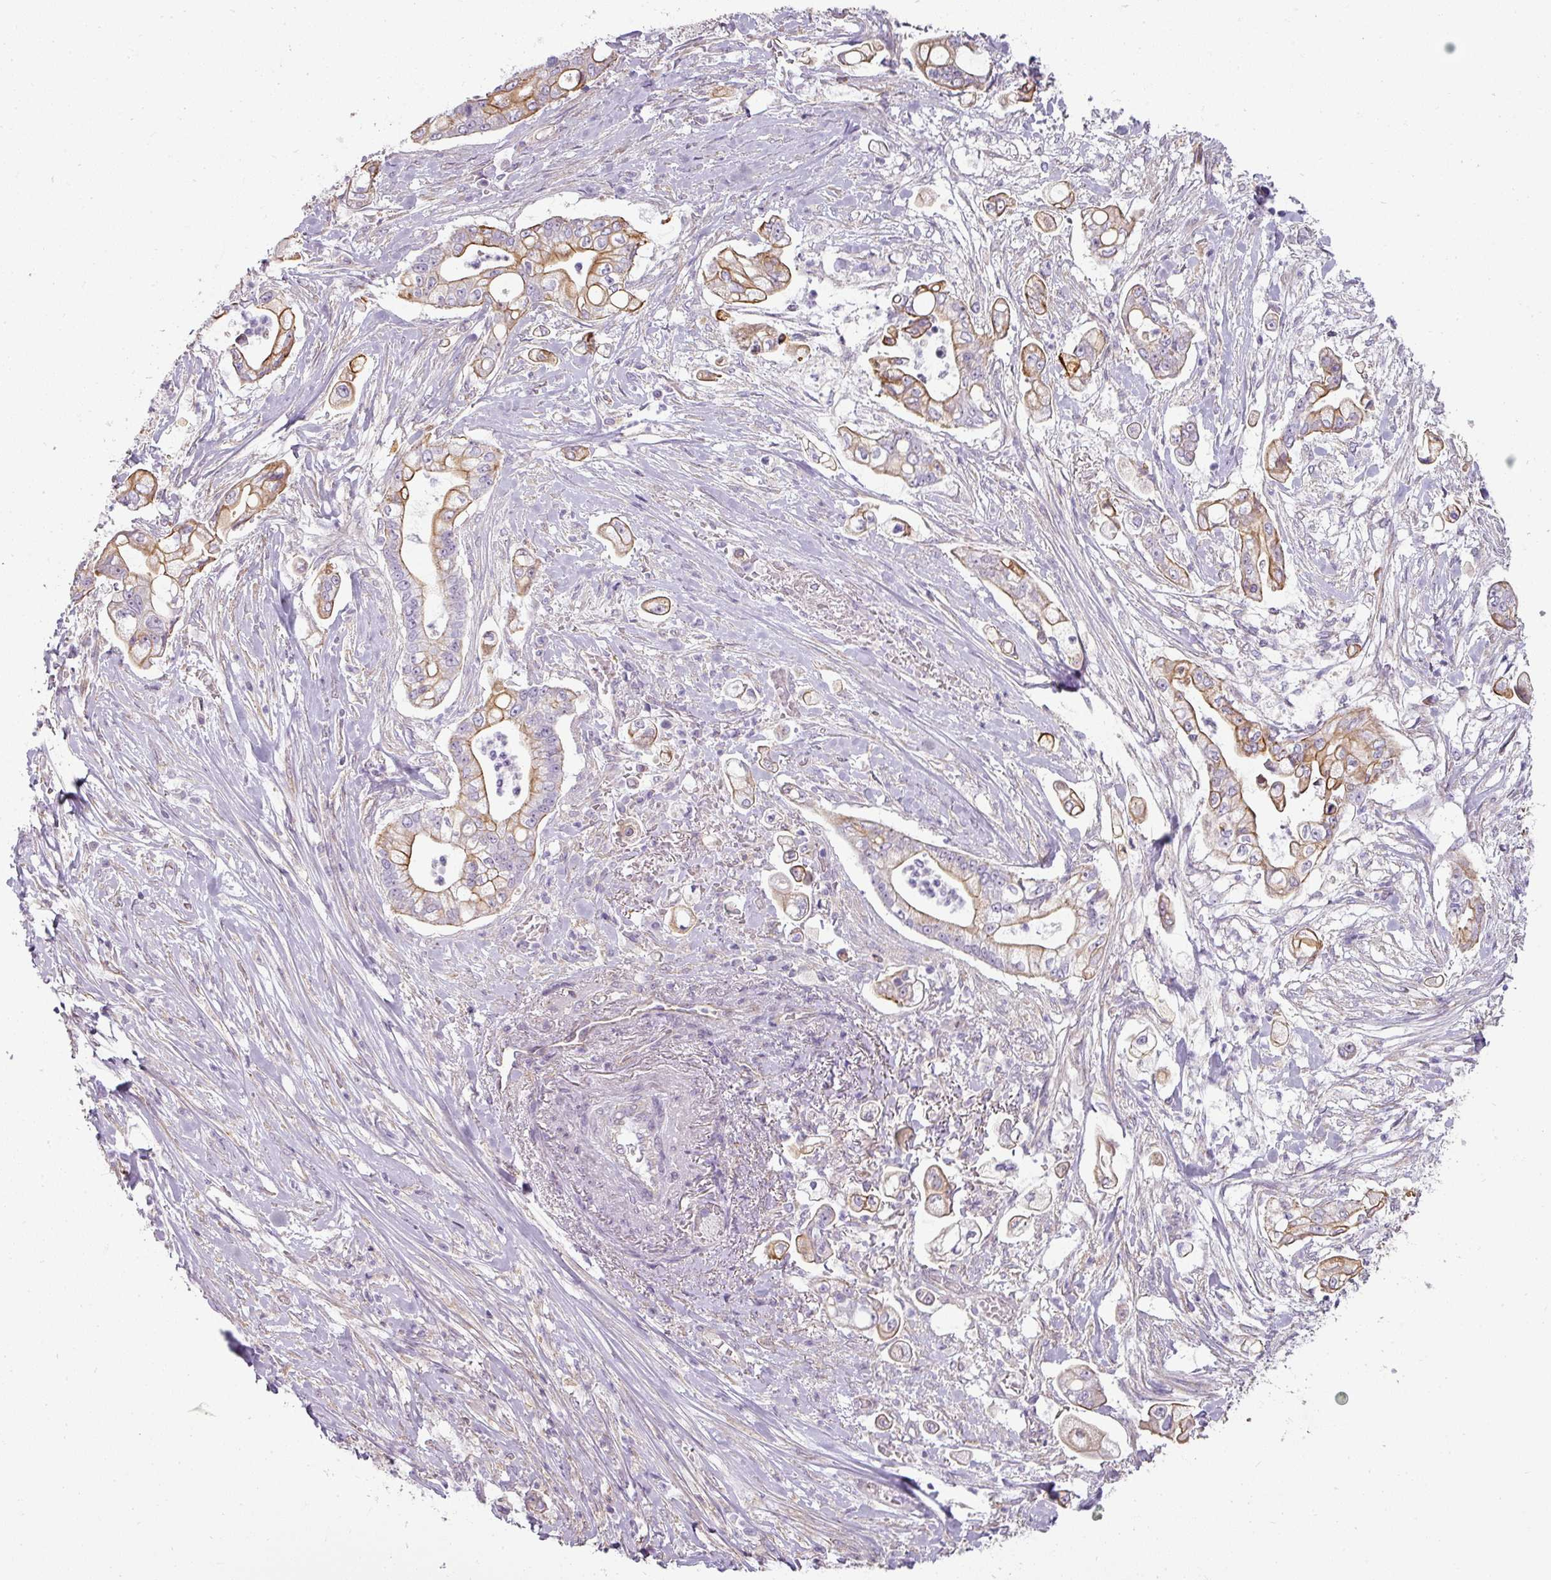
{"staining": {"intensity": "moderate", "quantity": ">75%", "location": "cytoplasmic/membranous"}, "tissue": "pancreatic cancer", "cell_type": "Tumor cells", "image_type": "cancer", "snomed": [{"axis": "morphology", "description": "Adenocarcinoma, NOS"}, {"axis": "topography", "description": "Pancreas"}], "caption": "Protein expression analysis of human pancreatic adenocarcinoma reveals moderate cytoplasmic/membranous positivity in approximately >75% of tumor cells. (DAB IHC with brightfield microscopy, high magnification).", "gene": "ASB1", "patient": {"sex": "female", "age": 69}}